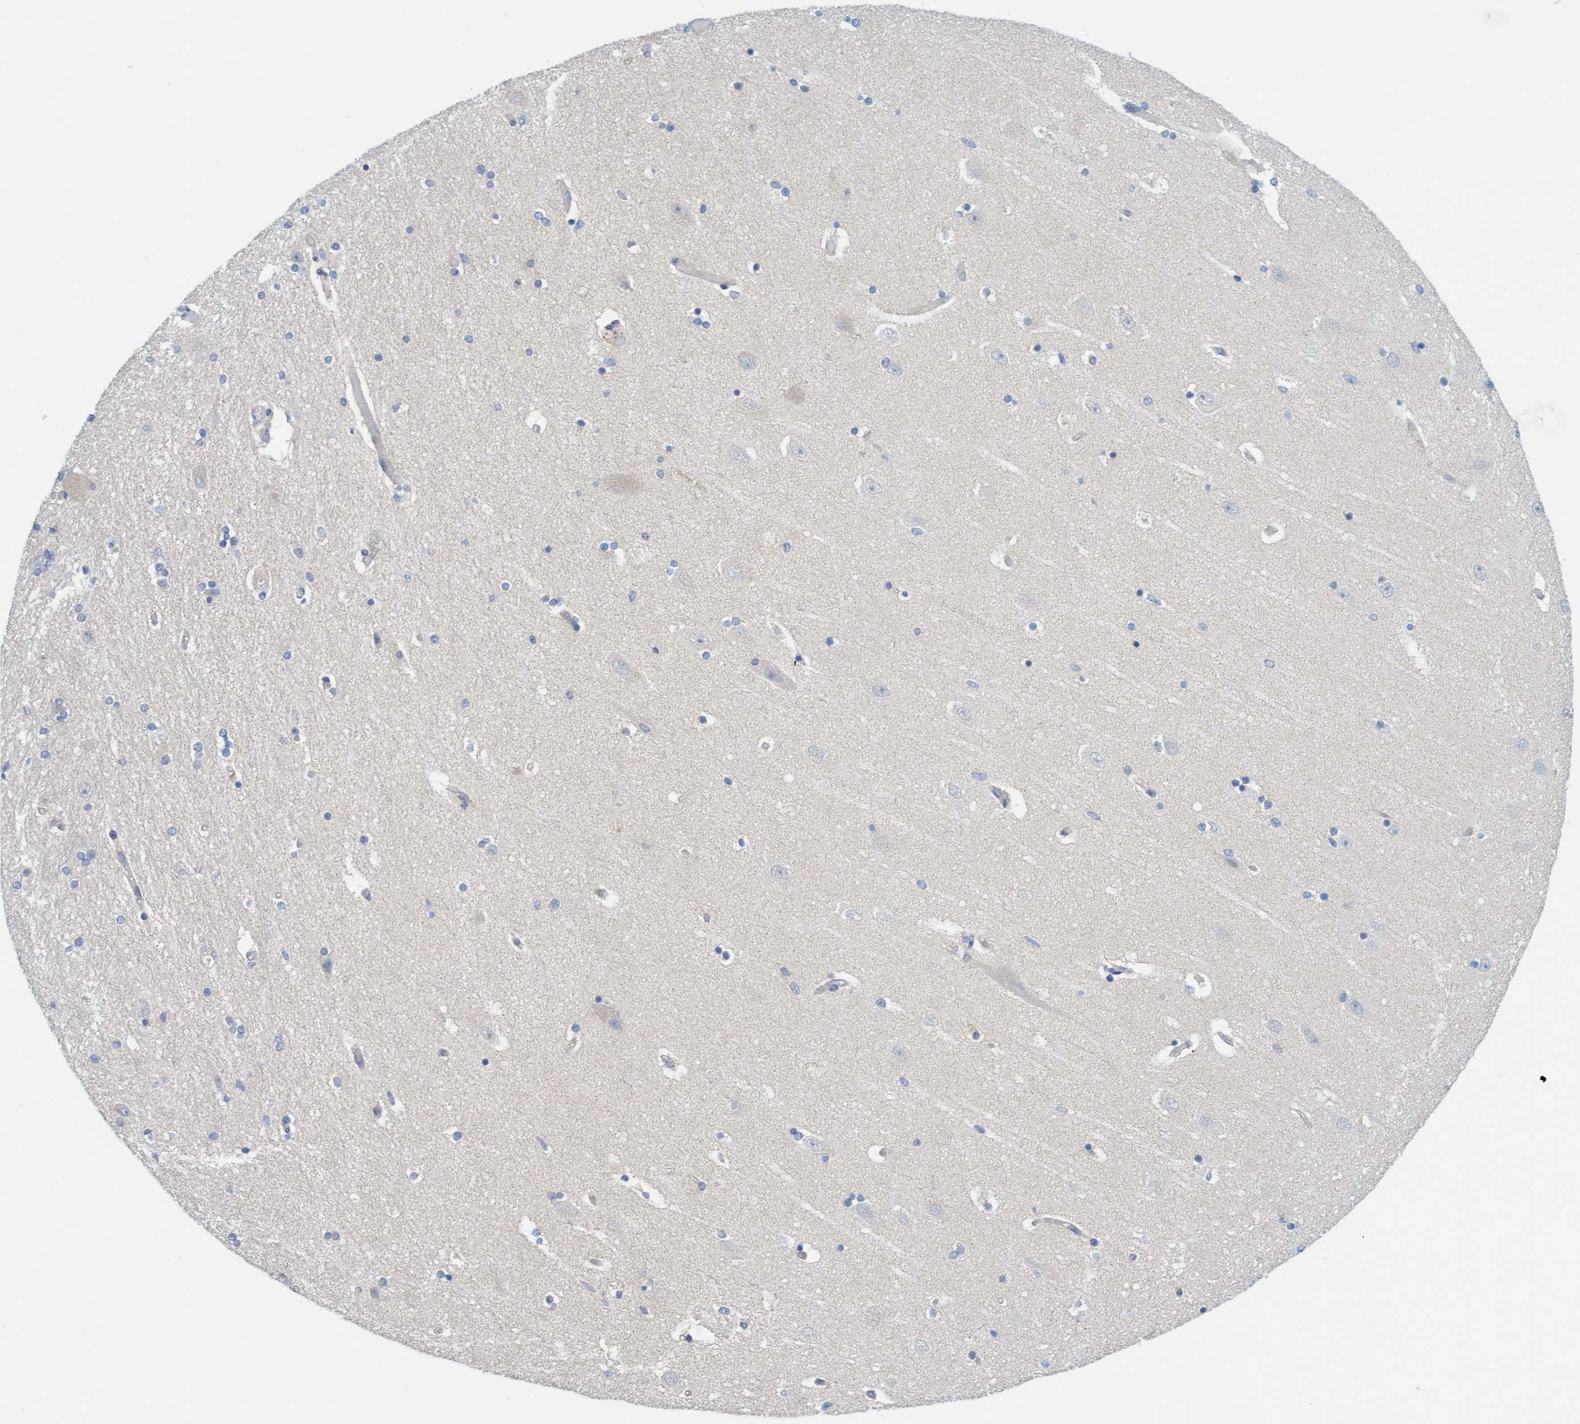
{"staining": {"intensity": "negative", "quantity": "none", "location": "none"}, "tissue": "hippocampus", "cell_type": "Glial cells", "image_type": "normal", "snomed": [{"axis": "morphology", "description": "Normal tissue, NOS"}, {"axis": "topography", "description": "Hippocampus"}], "caption": "A high-resolution image shows immunohistochemistry (IHC) staining of unremarkable hippocampus, which shows no significant positivity in glial cells.", "gene": "CPA3", "patient": {"sex": "female", "age": 54}}